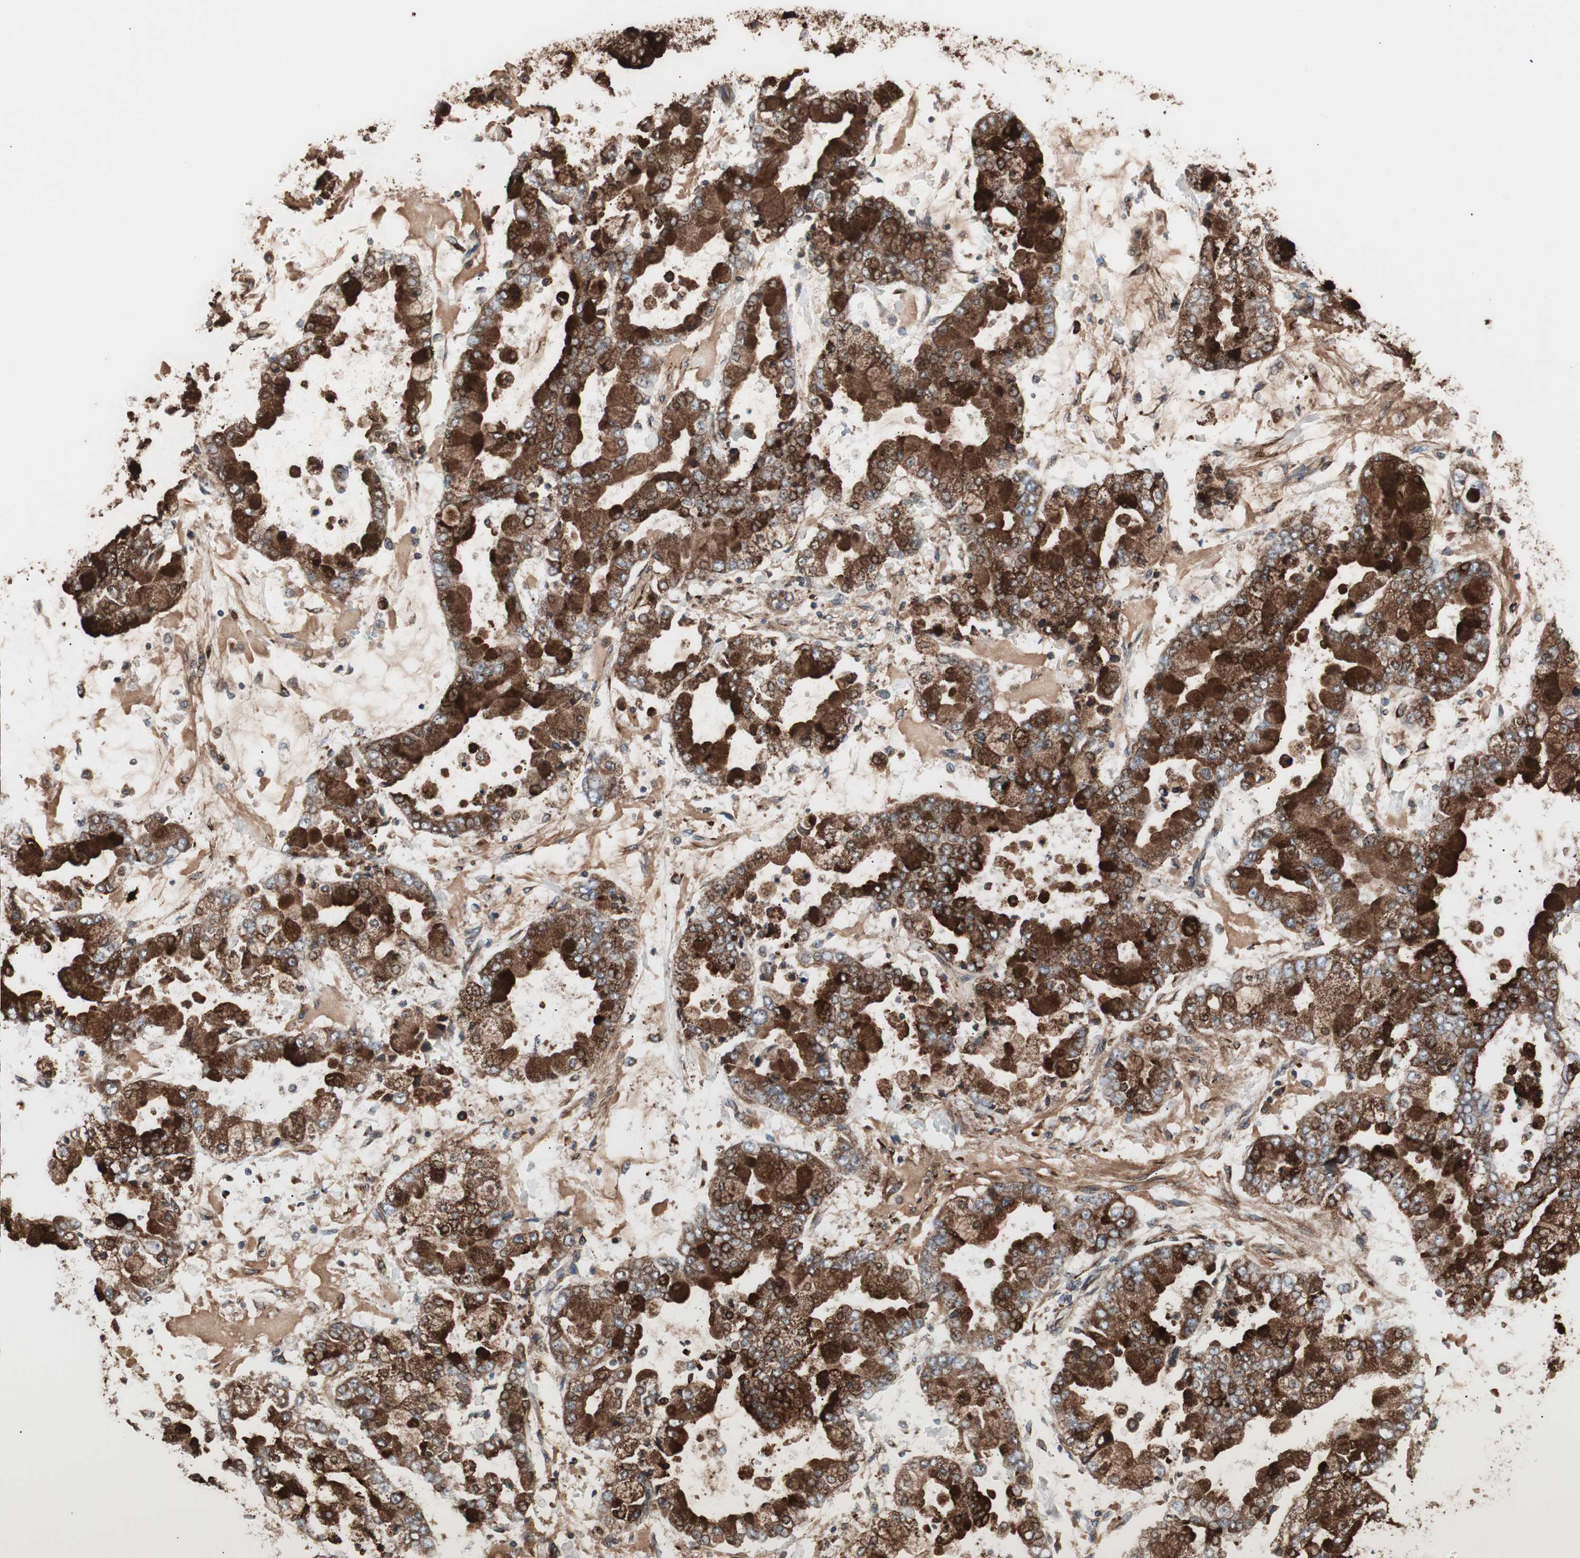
{"staining": {"intensity": "strong", "quantity": ">75%", "location": "cytoplasmic/membranous"}, "tissue": "stomach cancer", "cell_type": "Tumor cells", "image_type": "cancer", "snomed": [{"axis": "morphology", "description": "Adenocarcinoma, NOS"}, {"axis": "topography", "description": "Stomach"}], "caption": "A high-resolution photomicrograph shows immunohistochemistry (IHC) staining of stomach adenocarcinoma, which exhibits strong cytoplasmic/membranous expression in about >75% of tumor cells. (DAB IHC with brightfield microscopy, high magnification).", "gene": "LZTS1", "patient": {"sex": "male", "age": 76}}